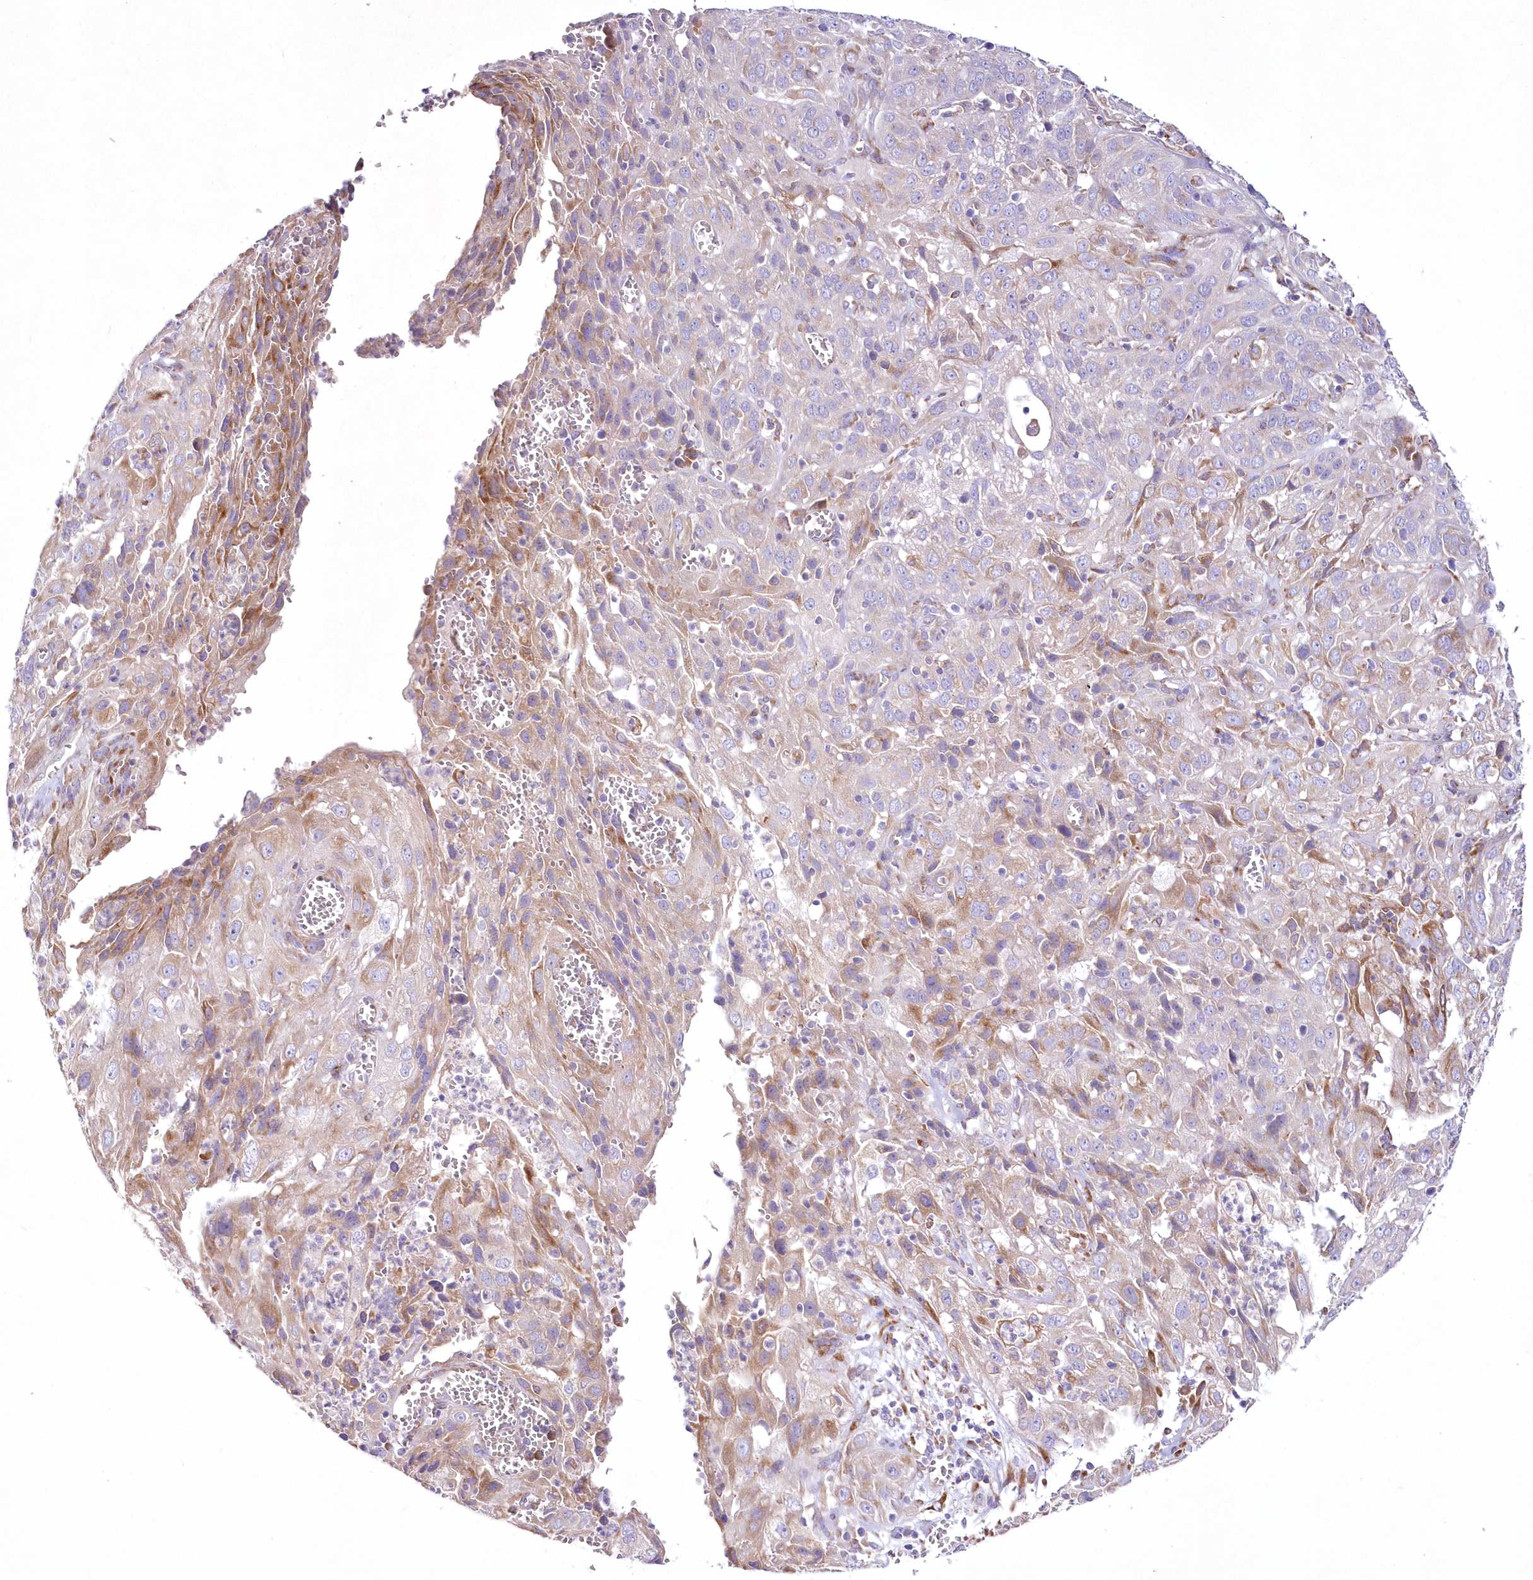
{"staining": {"intensity": "moderate", "quantity": "<25%", "location": "cytoplasmic/membranous"}, "tissue": "cervical cancer", "cell_type": "Tumor cells", "image_type": "cancer", "snomed": [{"axis": "morphology", "description": "Squamous cell carcinoma, NOS"}, {"axis": "topography", "description": "Cervix"}], "caption": "Cervical cancer stained with a protein marker shows moderate staining in tumor cells.", "gene": "ARFGEF3", "patient": {"sex": "female", "age": 32}}